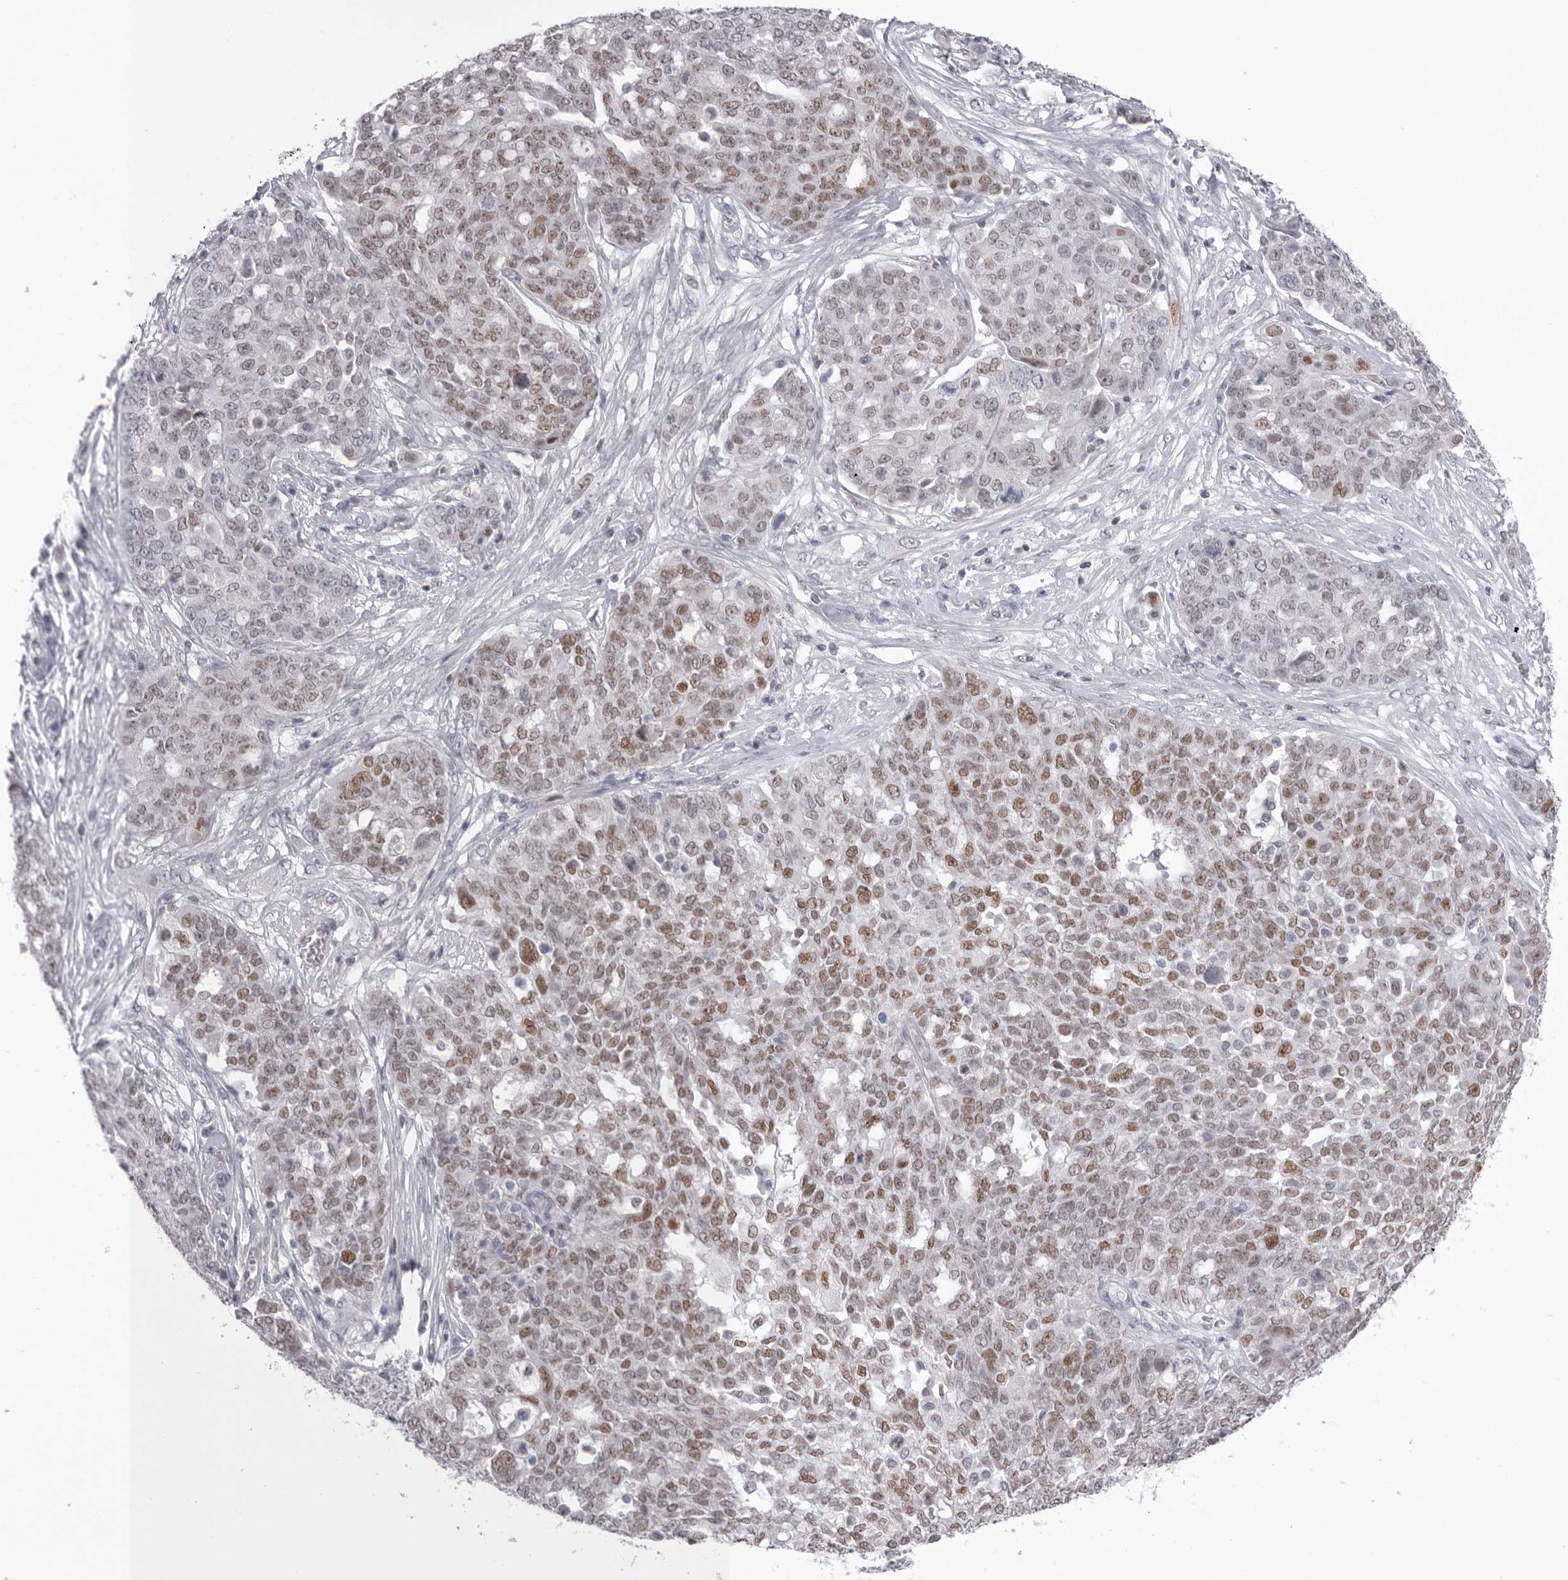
{"staining": {"intensity": "moderate", "quantity": "25%-75%", "location": "nuclear"}, "tissue": "ovarian cancer", "cell_type": "Tumor cells", "image_type": "cancer", "snomed": [{"axis": "morphology", "description": "Cystadenocarcinoma, serous, NOS"}, {"axis": "topography", "description": "Soft tissue"}, {"axis": "topography", "description": "Ovary"}], "caption": "Ovarian cancer (serous cystadenocarcinoma) stained for a protein exhibits moderate nuclear positivity in tumor cells.", "gene": "ZBTB7B", "patient": {"sex": "female", "age": 57}}